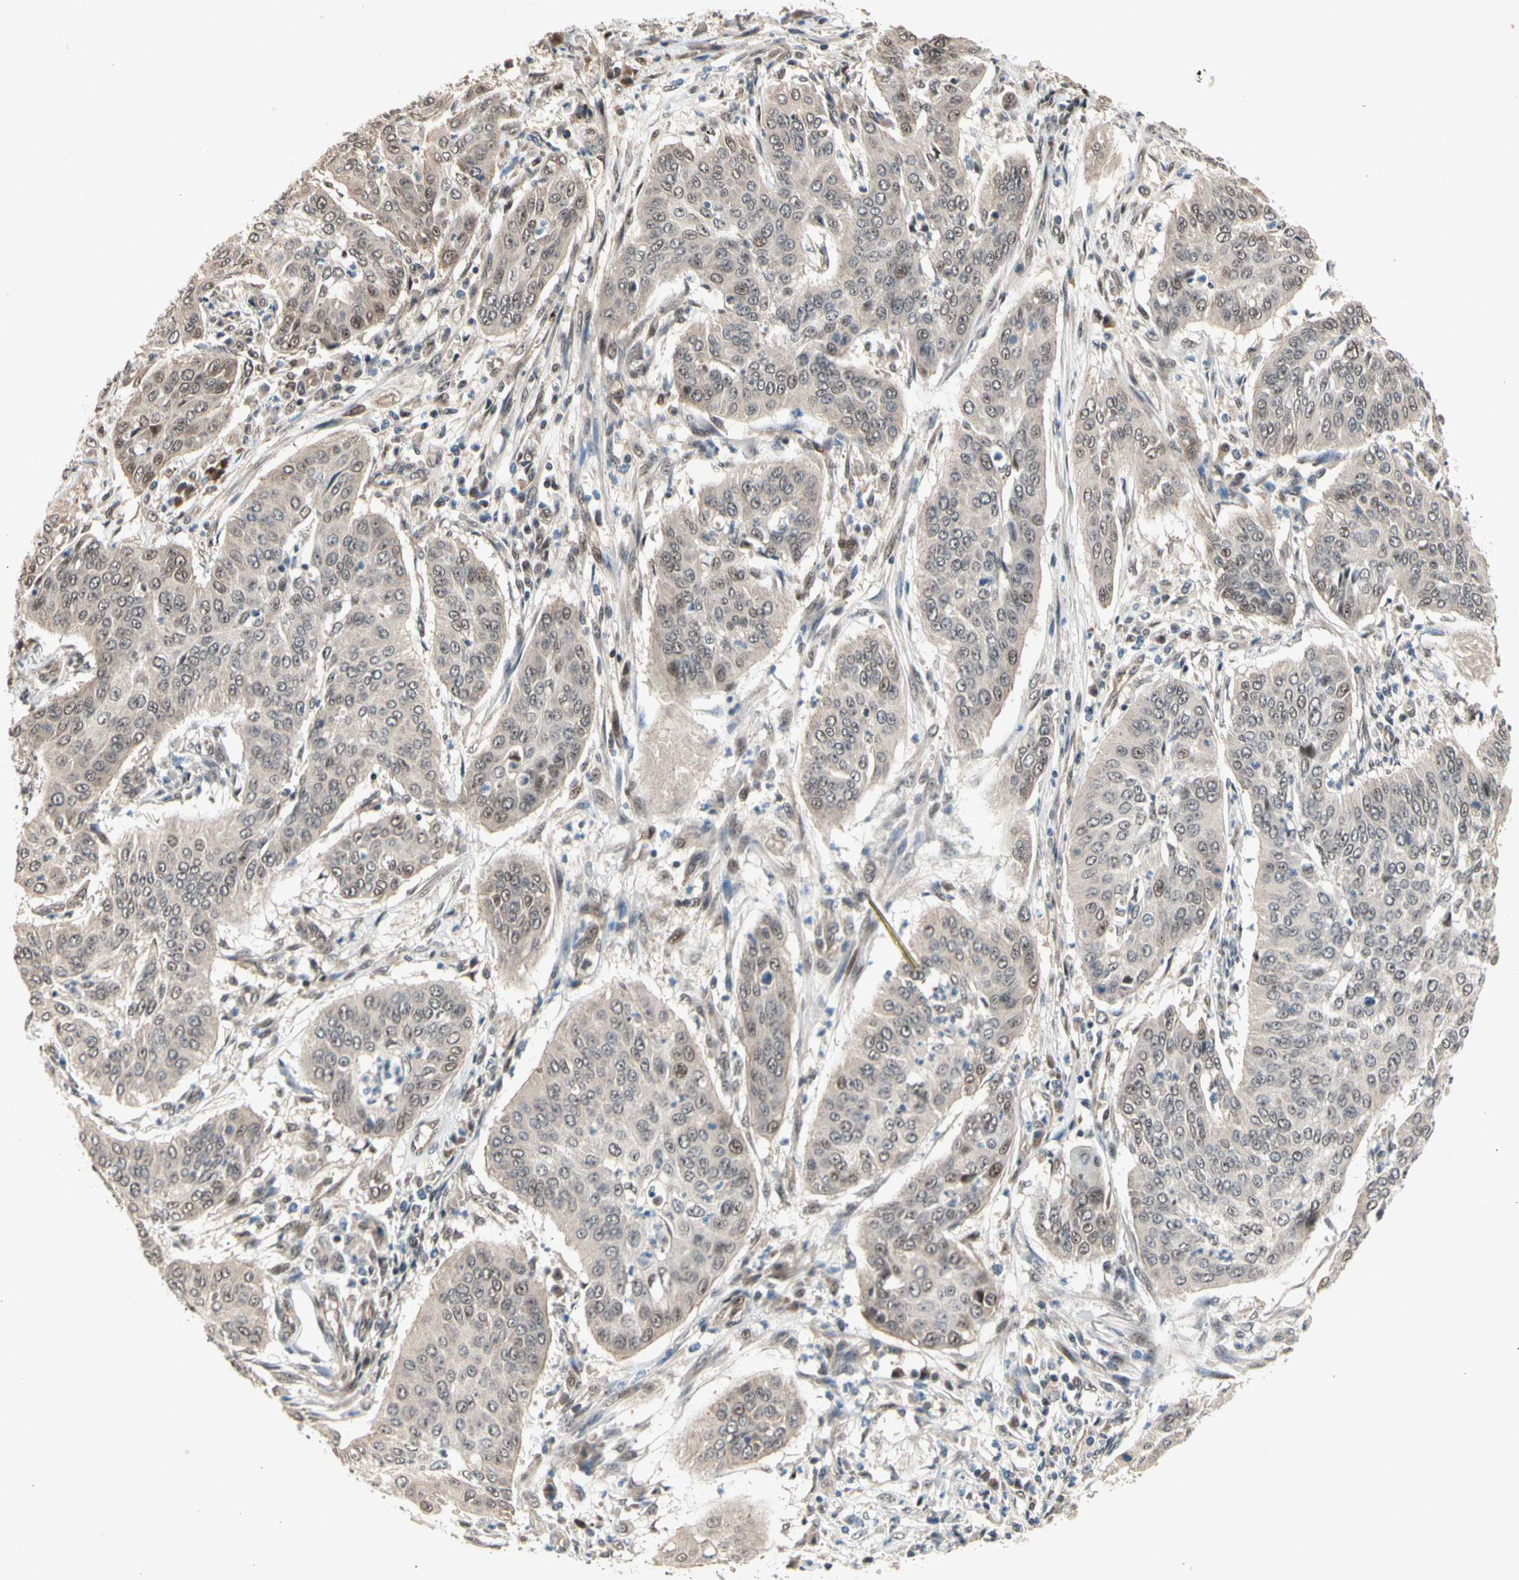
{"staining": {"intensity": "weak", "quantity": ">75%", "location": "cytoplasmic/membranous"}, "tissue": "cervical cancer", "cell_type": "Tumor cells", "image_type": "cancer", "snomed": [{"axis": "morphology", "description": "Normal tissue, NOS"}, {"axis": "morphology", "description": "Squamous cell carcinoma, NOS"}, {"axis": "topography", "description": "Cervix"}], "caption": "Human cervical cancer (squamous cell carcinoma) stained with a protein marker exhibits weak staining in tumor cells.", "gene": "NGEF", "patient": {"sex": "female", "age": 39}}